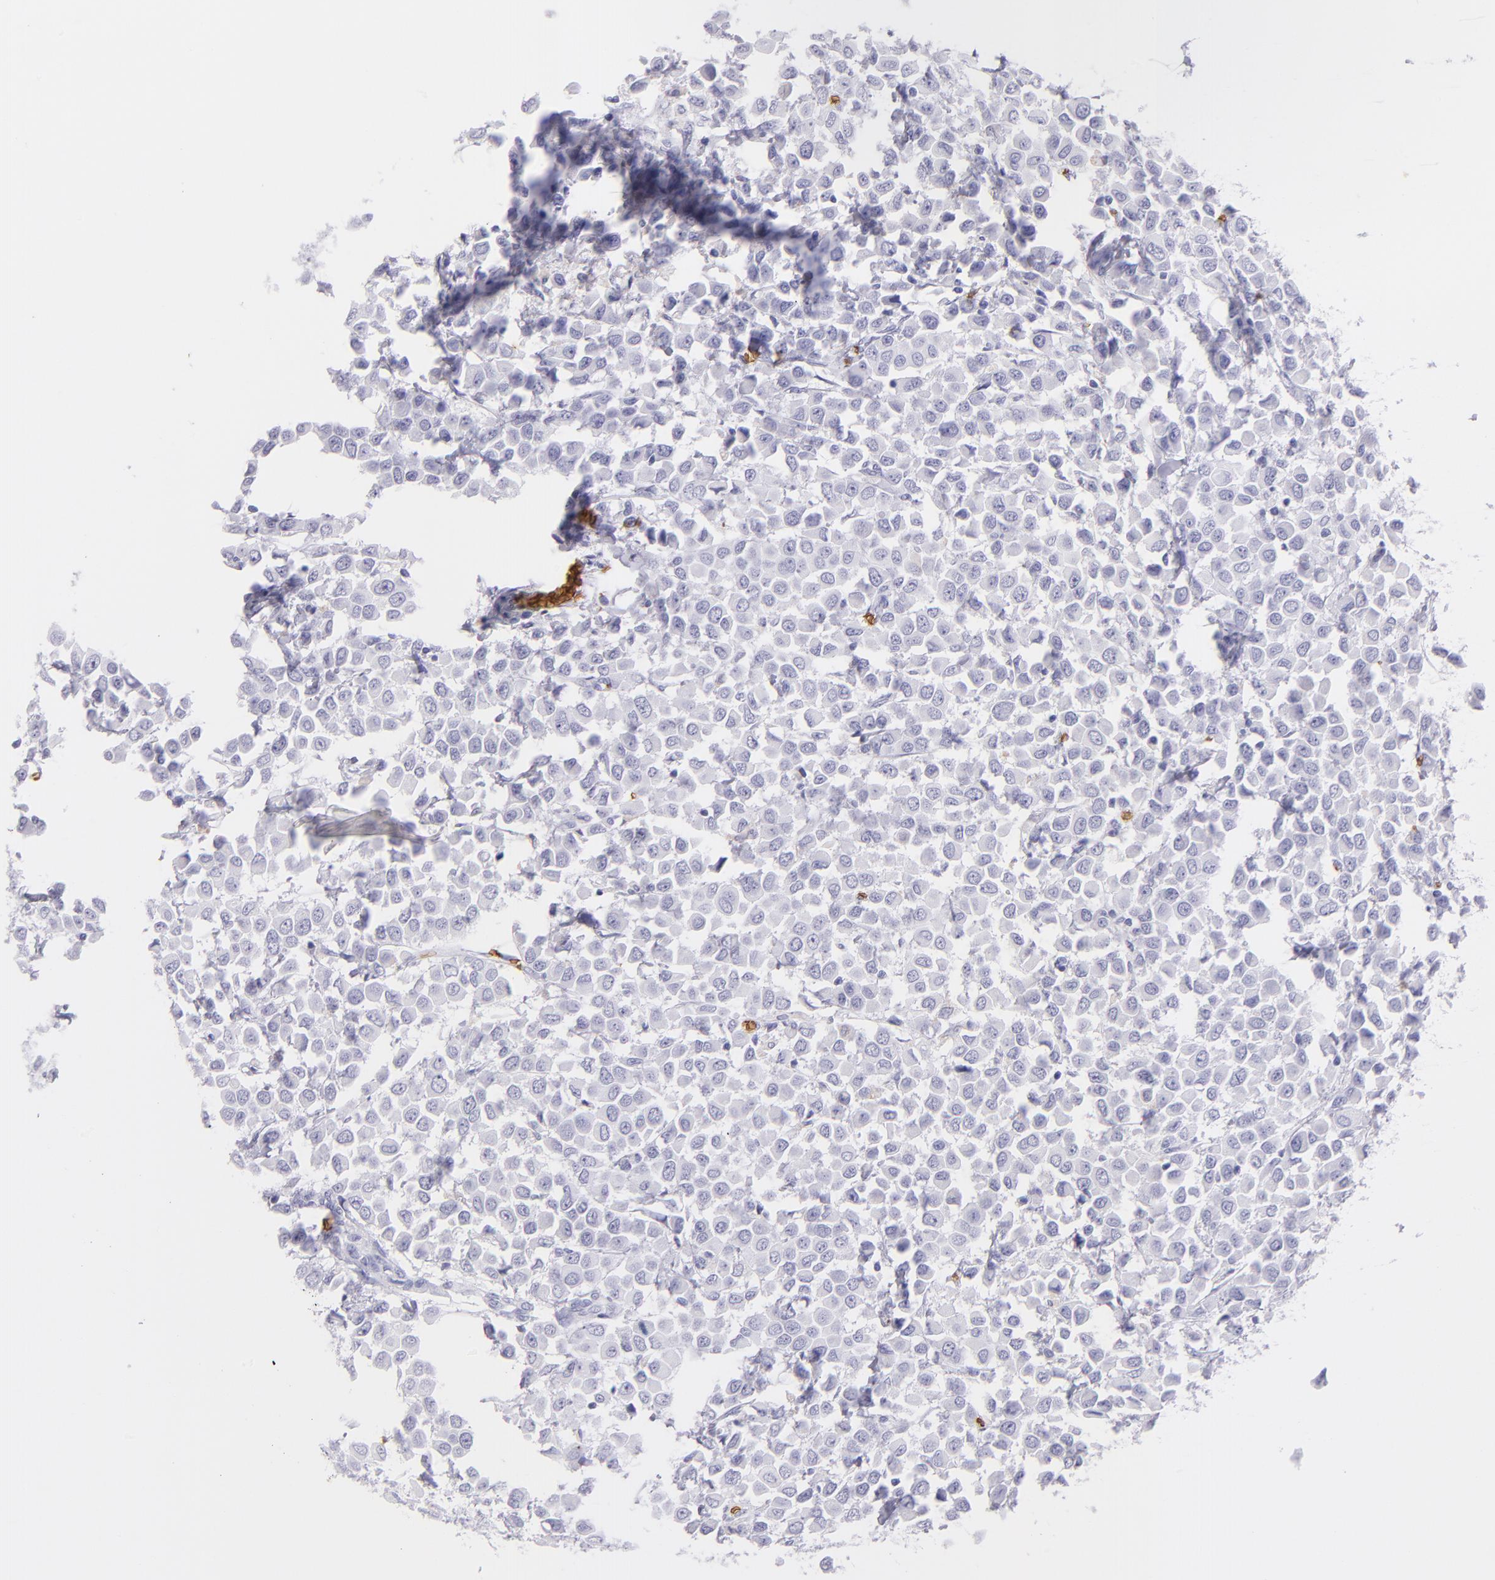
{"staining": {"intensity": "negative", "quantity": "none", "location": "none"}, "tissue": "breast cancer", "cell_type": "Tumor cells", "image_type": "cancer", "snomed": [{"axis": "morphology", "description": "Duct carcinoma"}, {"axis": "topography", "description": "Breast"}], "caption": "This is an immunohistochemistry image of breast cancer. There is no staining in tumor cells.", "gene": "GYPA", "patient": {"sex": "female", "age": 61}}